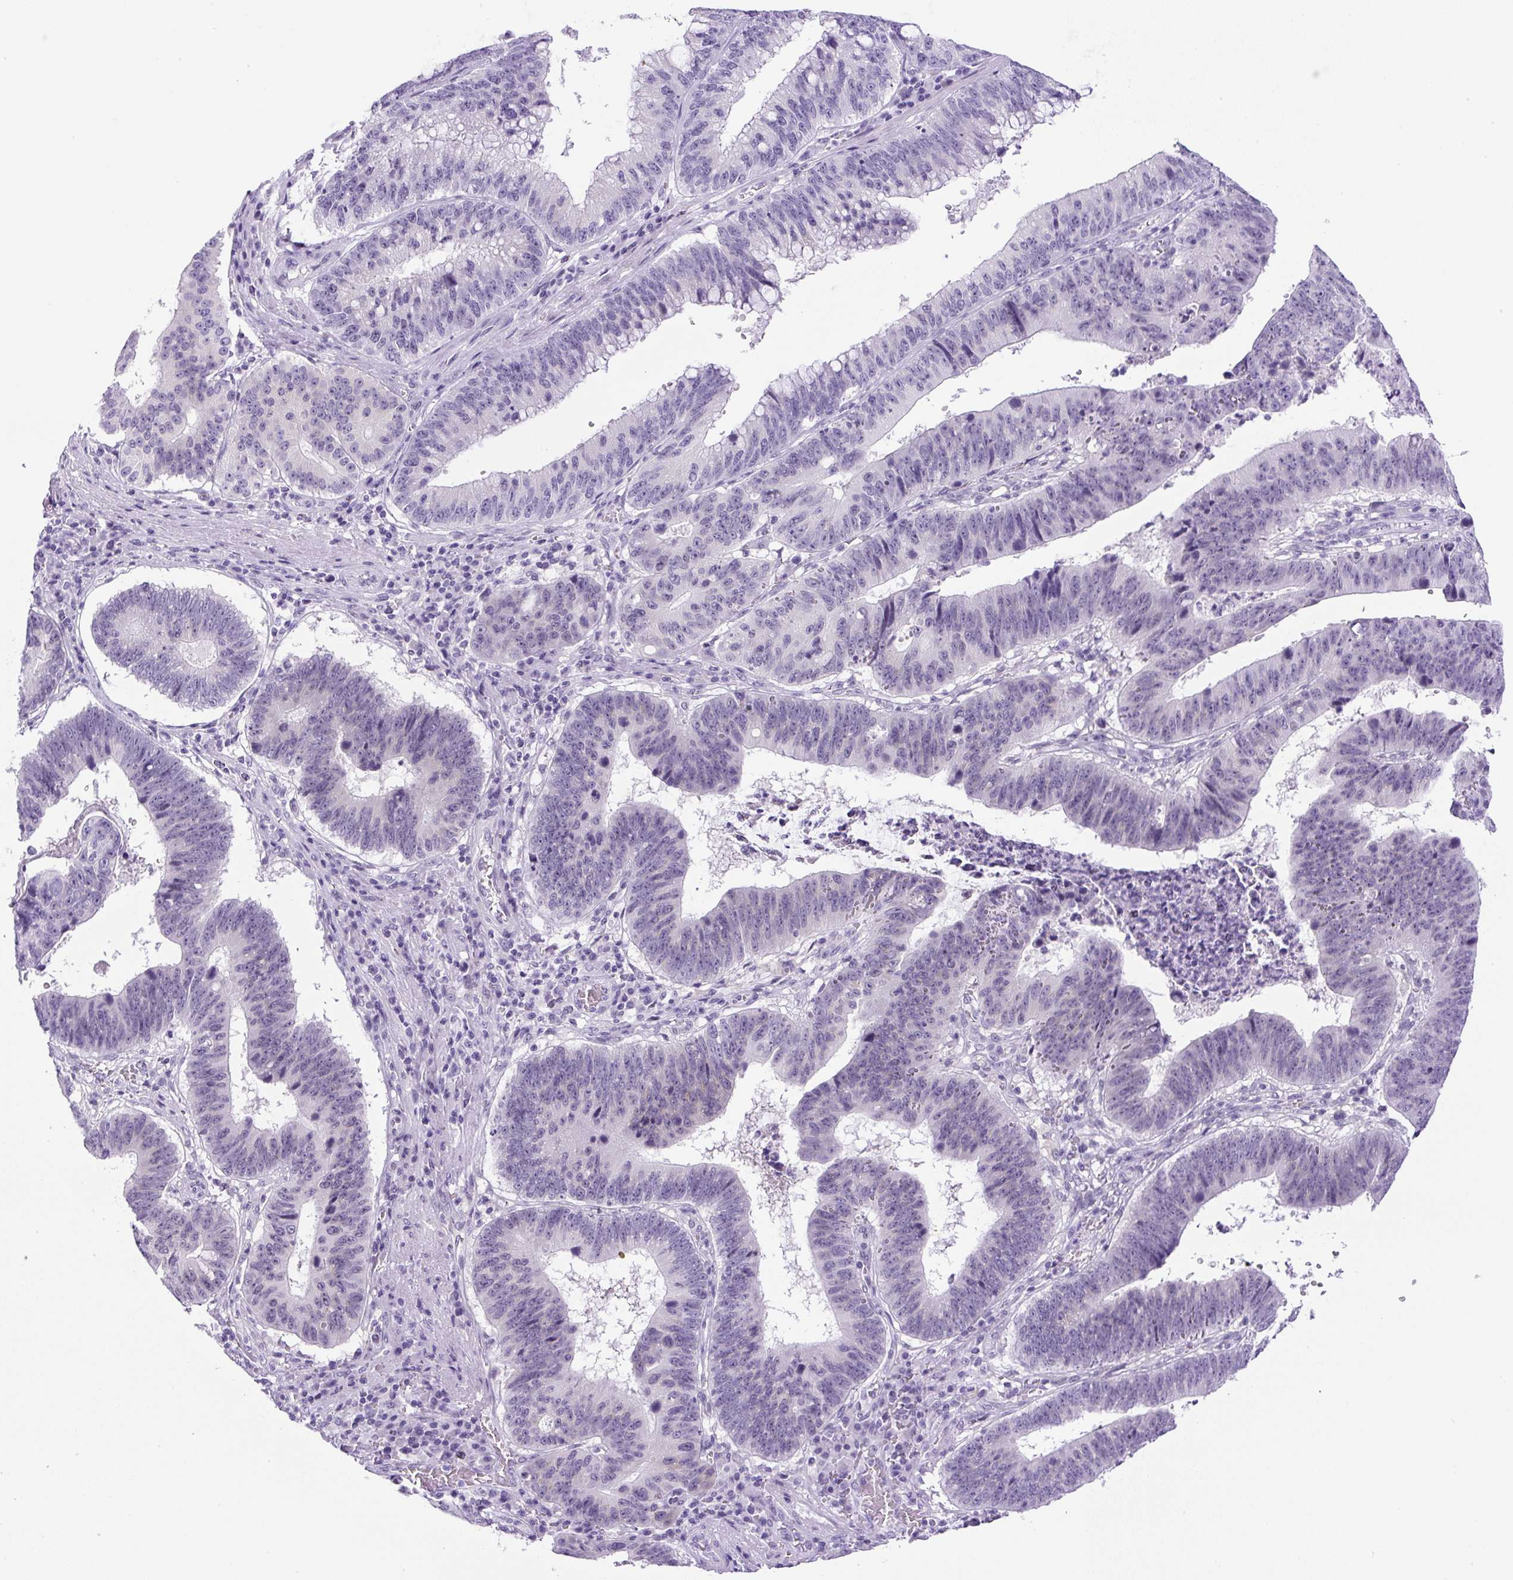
{"staining": {"intensity": "negative", "quantity": "none", "location": "none"}, "tissue": "stomach cancer", "cell_type": "Tumor cells", "image_type": "cancer", "snomed": [{"axis": "morphology", "description": "Adenocarcinoma, NOS"}, {"axis": "topography", "description": "Stomach"}], "caption": "Stomach cancer (adenocarcinoma) was stained to show a protein in brown. There is no significant staining in tumor cells.", "gene": "RHBDD2", "patient": {"sex": "male", "age": 59}}